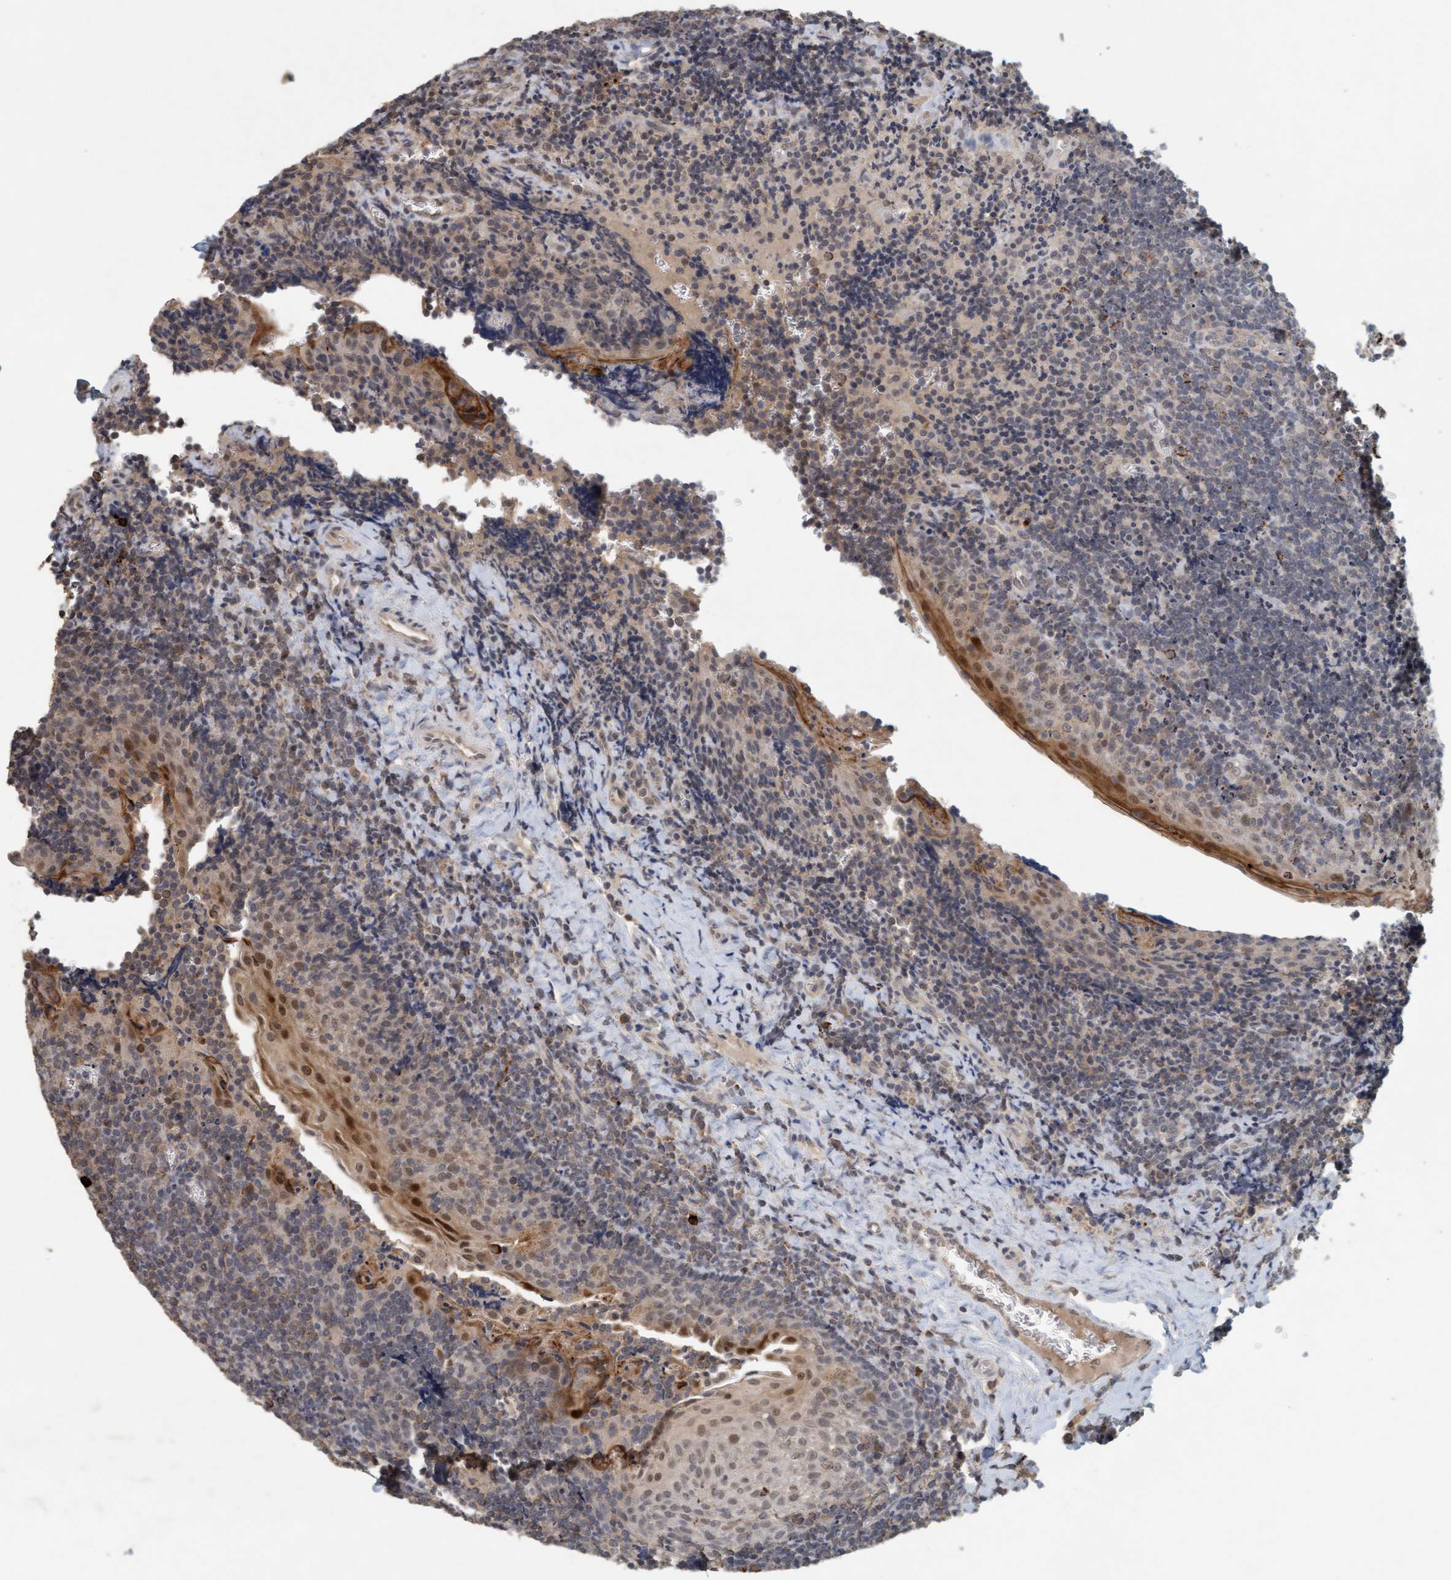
{"staining": {"intensity": "moderate", "quantity": "25%-75%", "location": "cytoplasmic/membranous"}, "tissue": "tonsil", "cell_type": "Germinal center cells", "image_type": "normal", "snomed": [{"axis": "morphology", "description": "Normal tissue, NOS"}, {"axis": "morphology", "description": "Inflammation, NOS"}, {"axis": "topography", "description": "Tonsil"}], "caption": "Immunohistochemistry staining of benign tonsil, which shows medium levels of moderate cytoplasmic/membranous positivity in about 25%-75% of germinal center cells indicating moderate cytoplasmic/membranous protein staining. The staining was performed using DAB (3,3'-diaminobenzidine) (brown) for protein detection and nuclei were counterstained in hematoxylin (blue).", "gene": "VSIG8", "patient": {"sex": "female", "age": 31}}